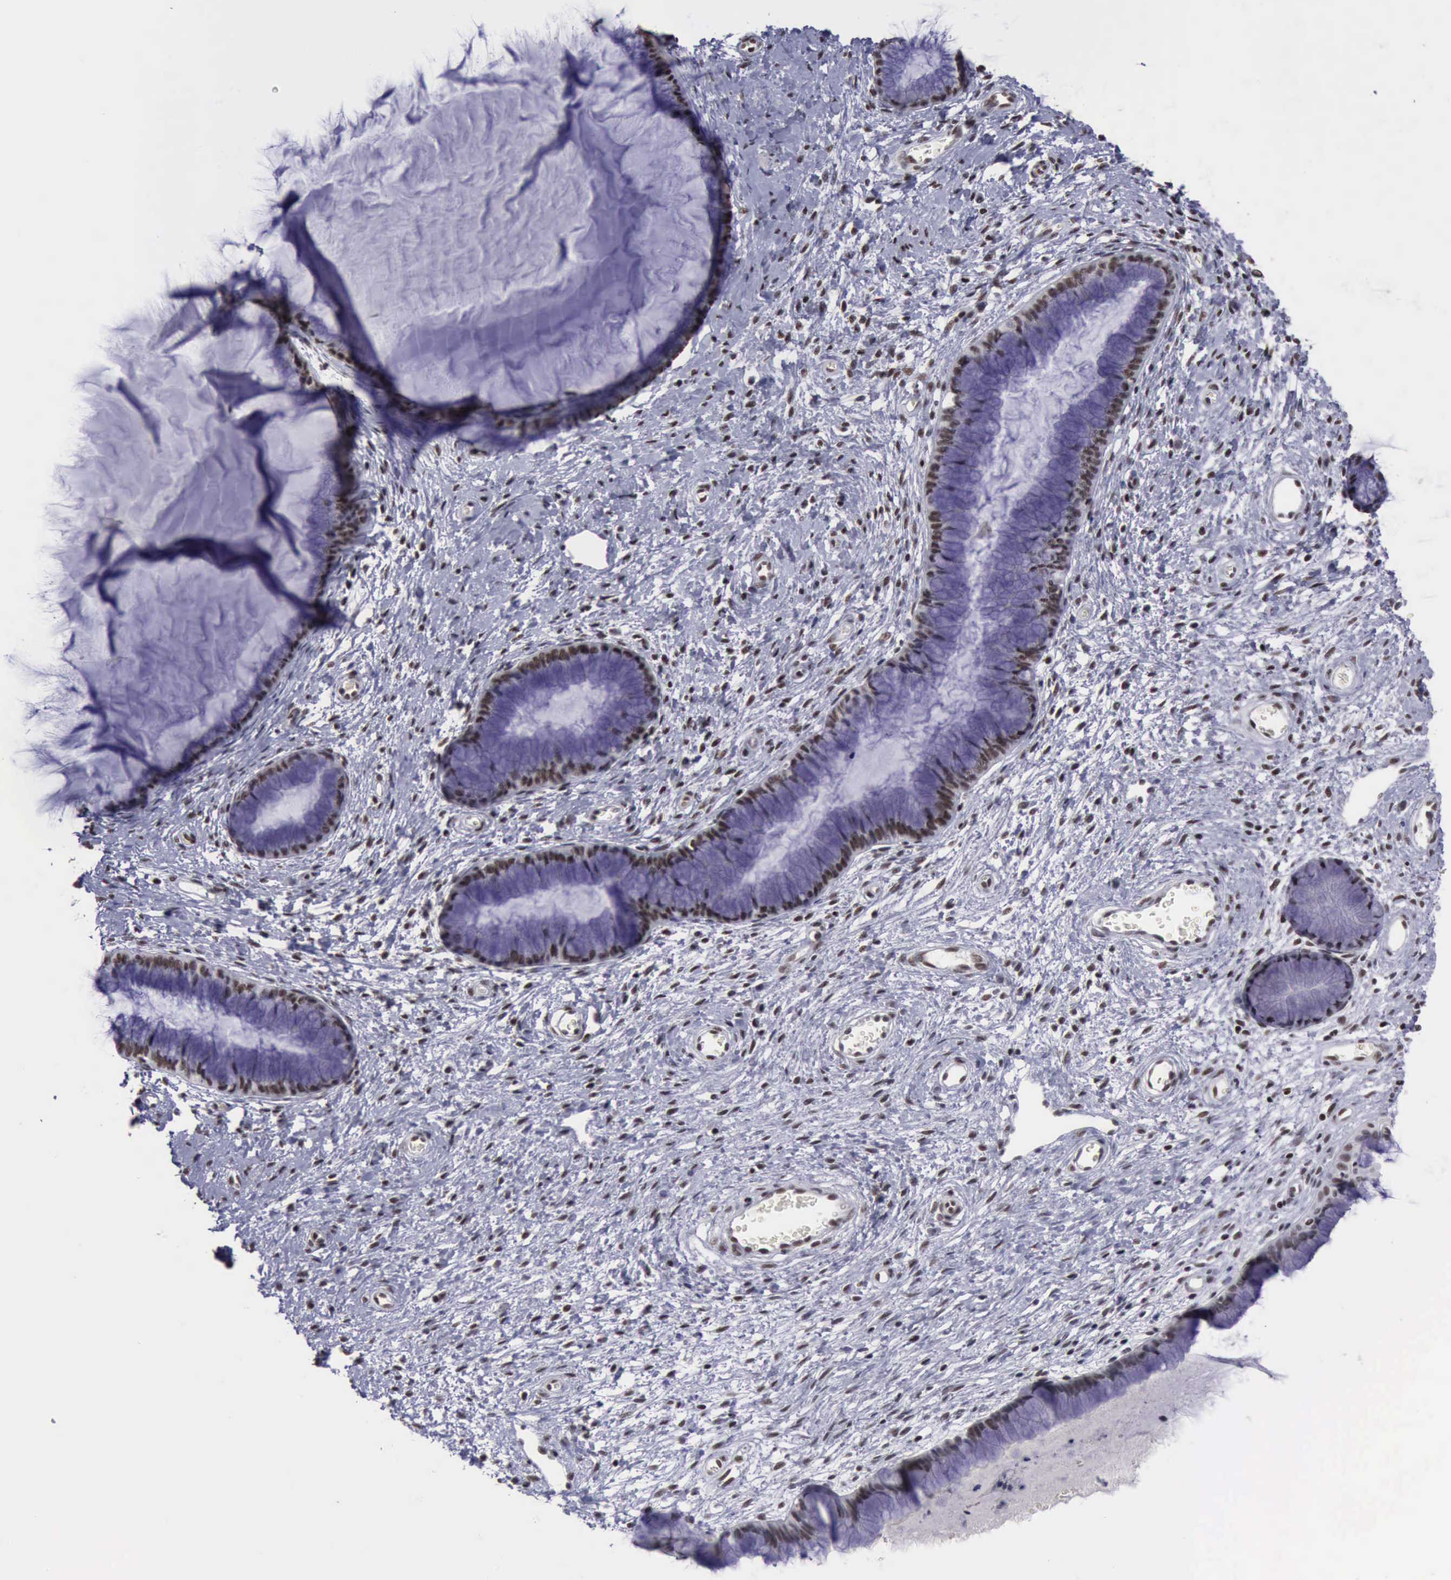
{"staining": {"intensity": "moderate", "quantity": ">75%", "location": "nuclear"}, "tissue": "cervix", "cell_type": "Glandular cells", "image_type": "normal", "snomed": [{"axis": "morphology", "description": "Normal tissue, NOS"}, {"axis": "topography", "description": "Cervix"}], "caption": "A photomicrograph of cervix stained for a protein shows moderate nuclear brown staining in glandular cells.", "gene": "YY1", "patient": {"sex": "female", "age": 27}}